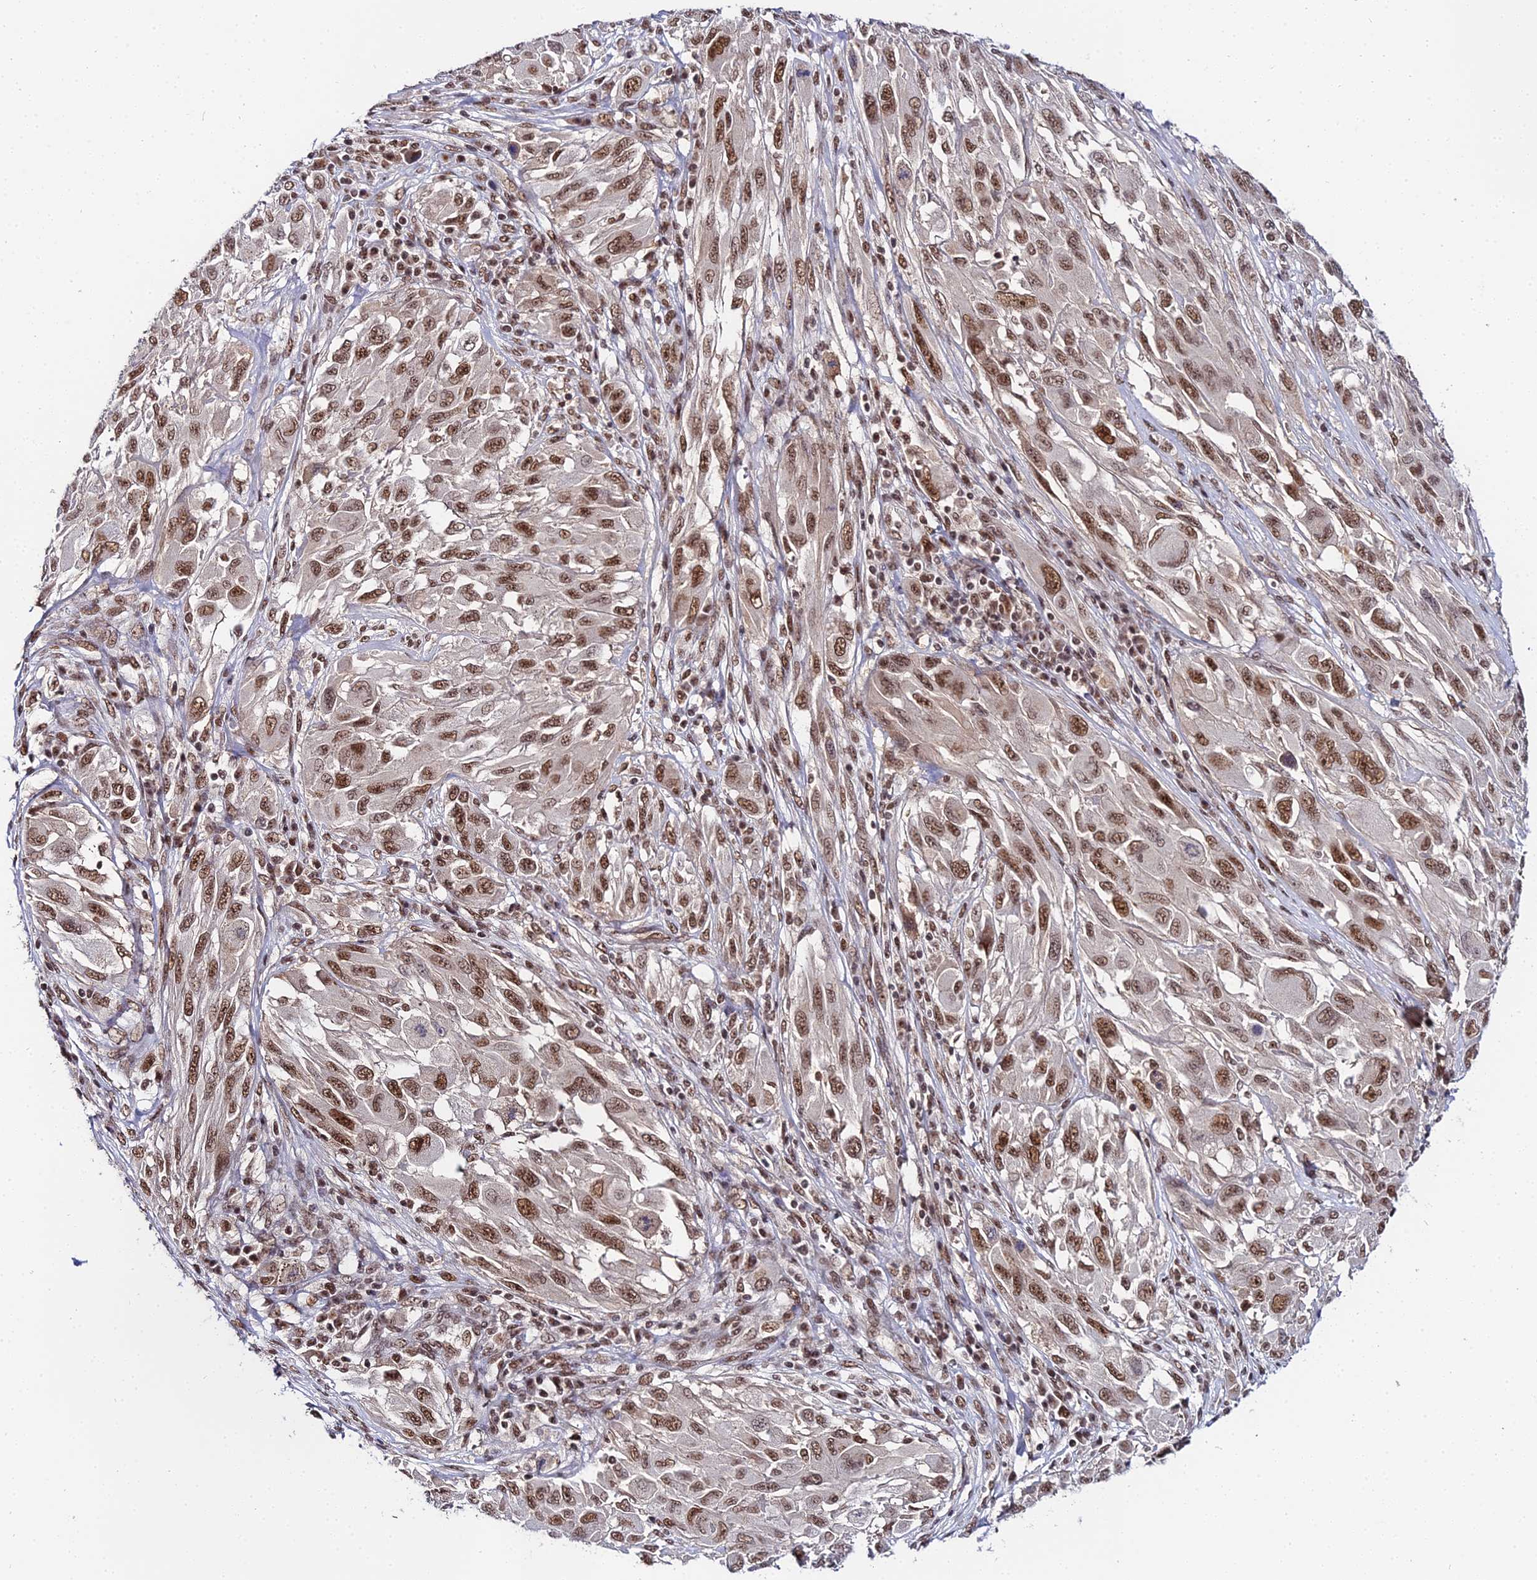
{"staining": {"intensity": "moderate", "quantity": ">75%", "location": "nuclear"}, "tissue": "melanoma", "cell_type": "Tumor cells", "image_type": "cancer", "snomed": [{"axis": "morphology", "description": "Malignant melanoma, NOS"}, {"axis": "topography", "description": "Skin"}], "caption": "Immunohistochemistry (IHC) of malignant melanoma displays medium levels of moderate nuclear staining in about >75% of tumor cells. The staining is performed using DAB (3,3'-diaminobenzidine) brown chromogen to label protein expression. The nuclei are counter-stained blue using hematoxylin.", "gene": "EXOSC3", "patient": {"sex": "female", "age": 91}}